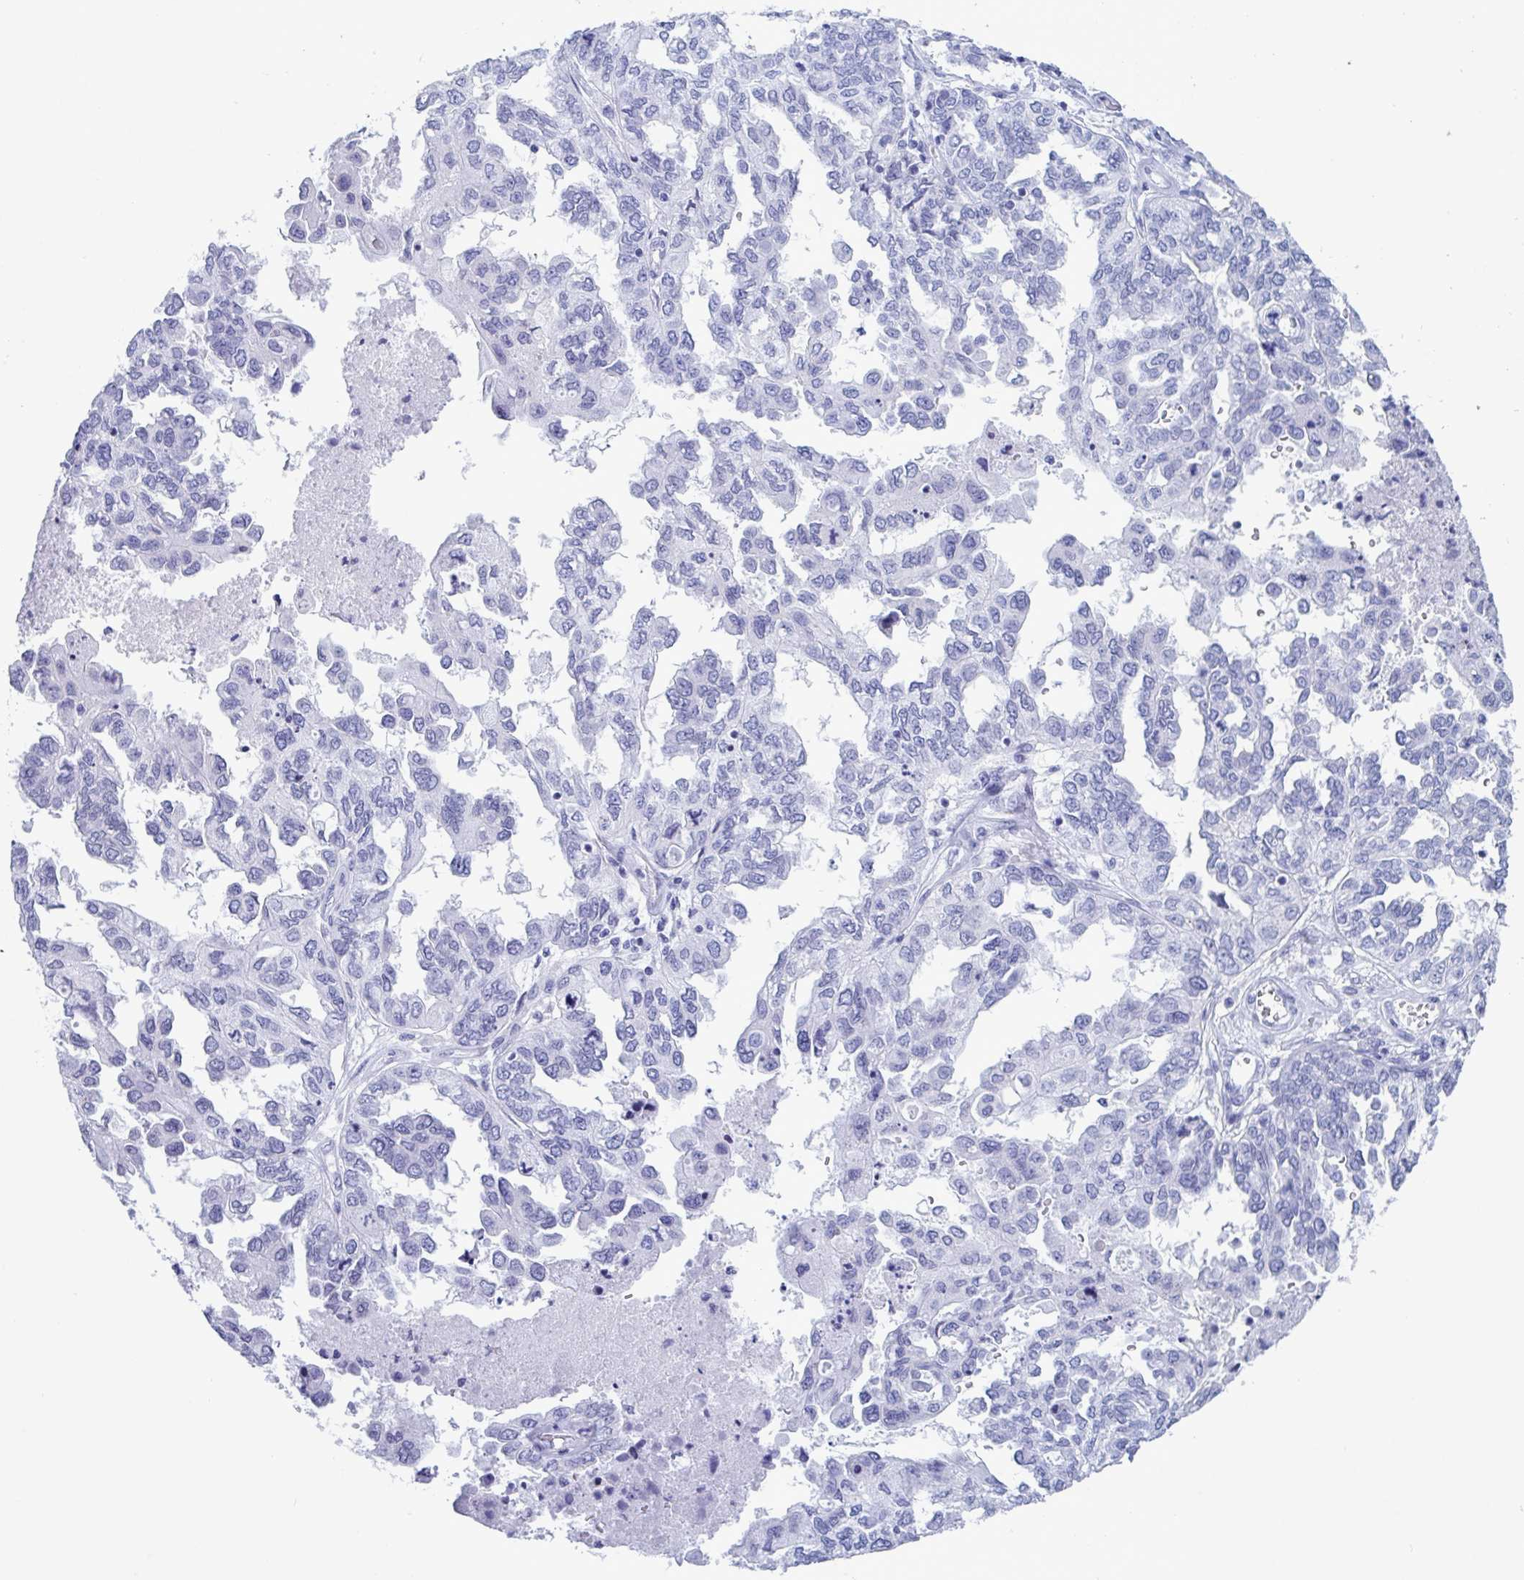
{"staining": {"intensity": "negative", "quantity": "none", "location": "none"}, "tissue": "ovarian cancer", "cell_type": "Tumor cells", "image_type": "cancer", "snomed": [{"axis": "morphology", "description": "Cystadenocarcinoma, serous, NOS"}, {"axis": "topography", "description": "Ovary"}], "caption": "Immunohistochemical staining of human ovarian serous cystadenocarcinoma shows no significant positivity in tumor cells.", "gene": "CDX4", "patient": {"sex": "female", "age": 53}}